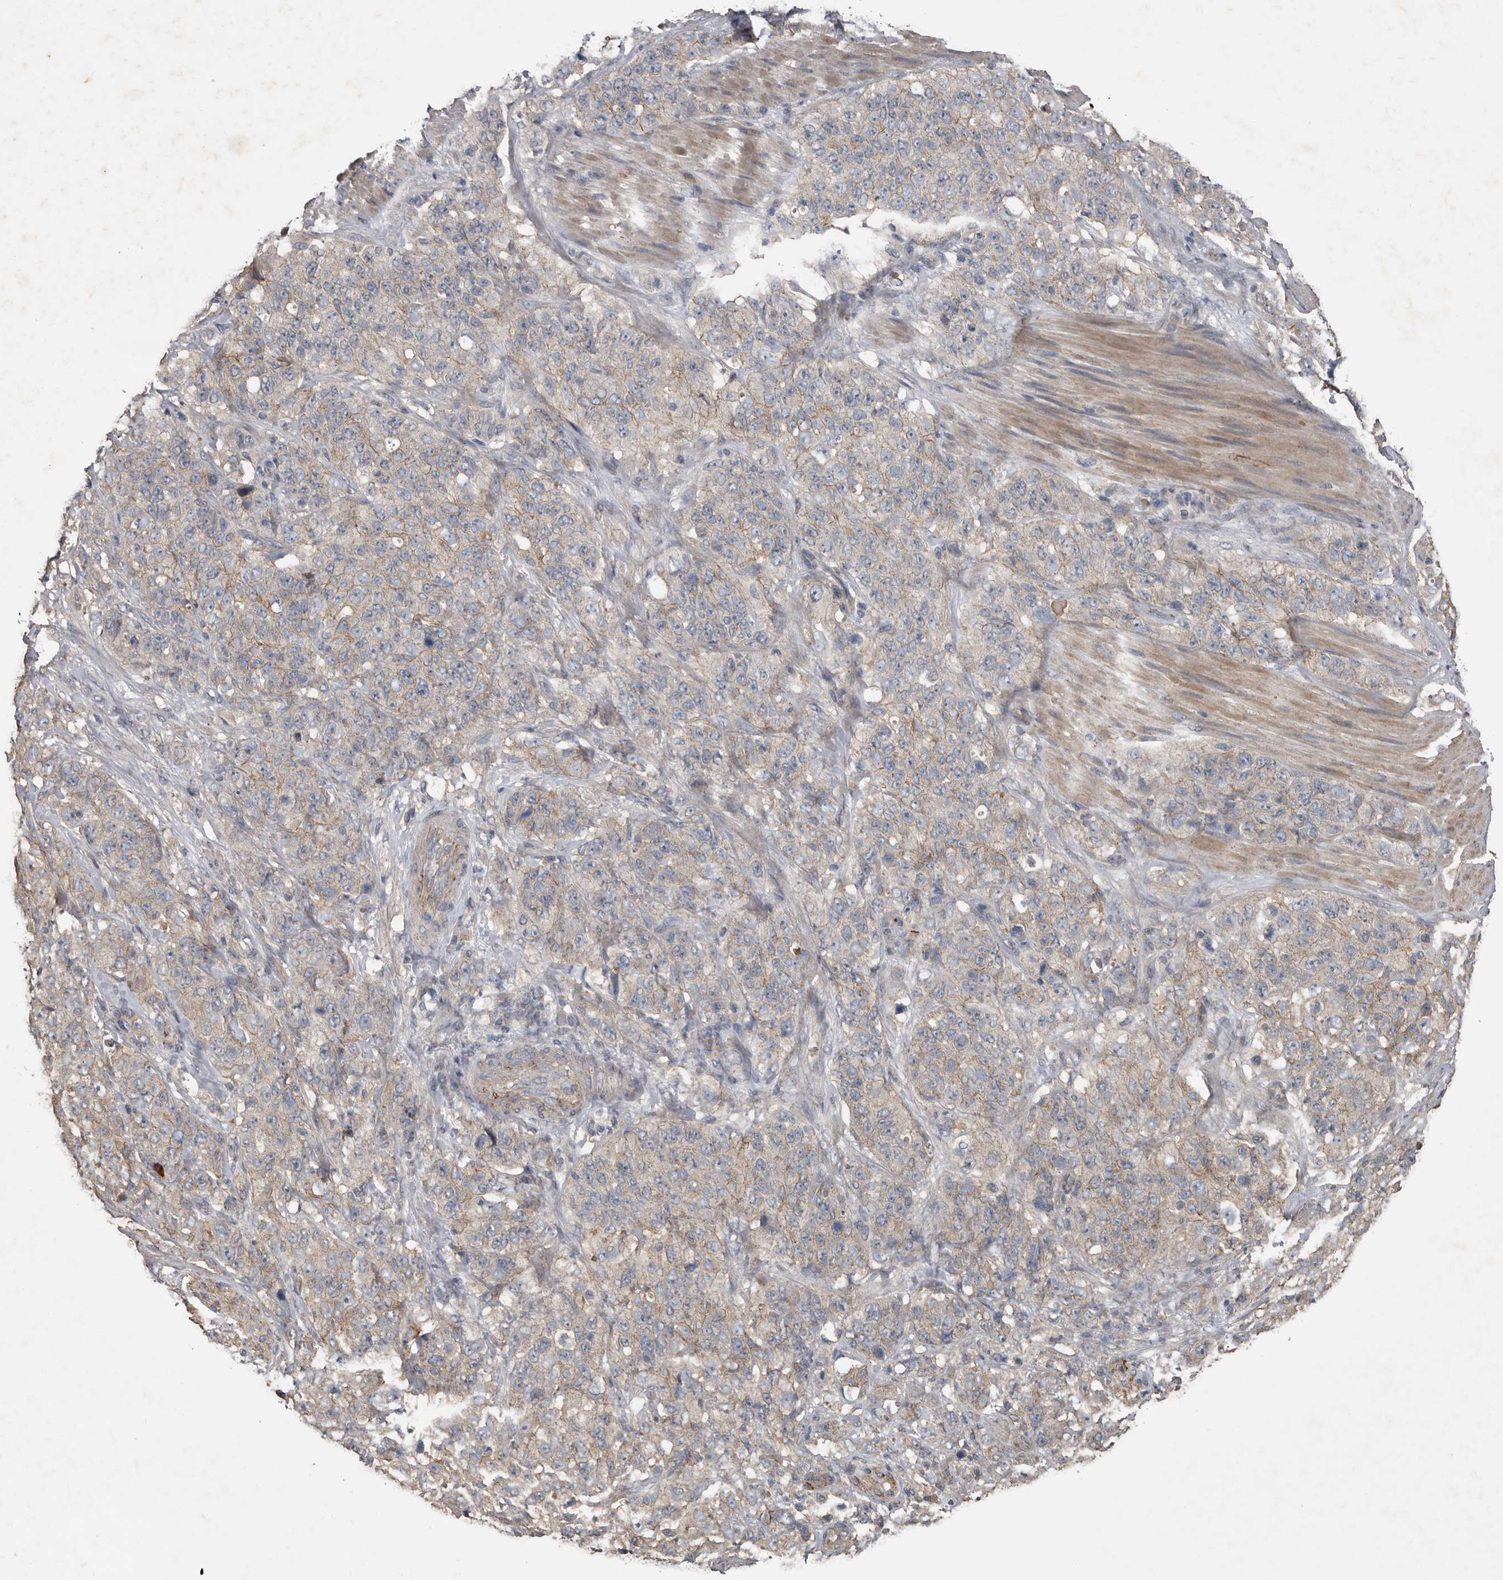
{"staining": {"intensity": "weak", "quantity": "25%-75%", "location": "cytoplasmic/membranous"}, "tissue": "stomach cancer", "cell_type": "Tumor cells", "image_type": "cancer", "snomed": [{"axis": "morphology", "description": "Adenocarcinoma, NOS"}, {"axis": "topography", "description": "Stomach"}], "caption": "The immunohistochemical stain labels weak cytoplasmic/membranous positivity in tumor cells of stomach adenocarcinoma tissue.", "gene": "HYAL4", "patient": {"sex": "male", "age": 48}}